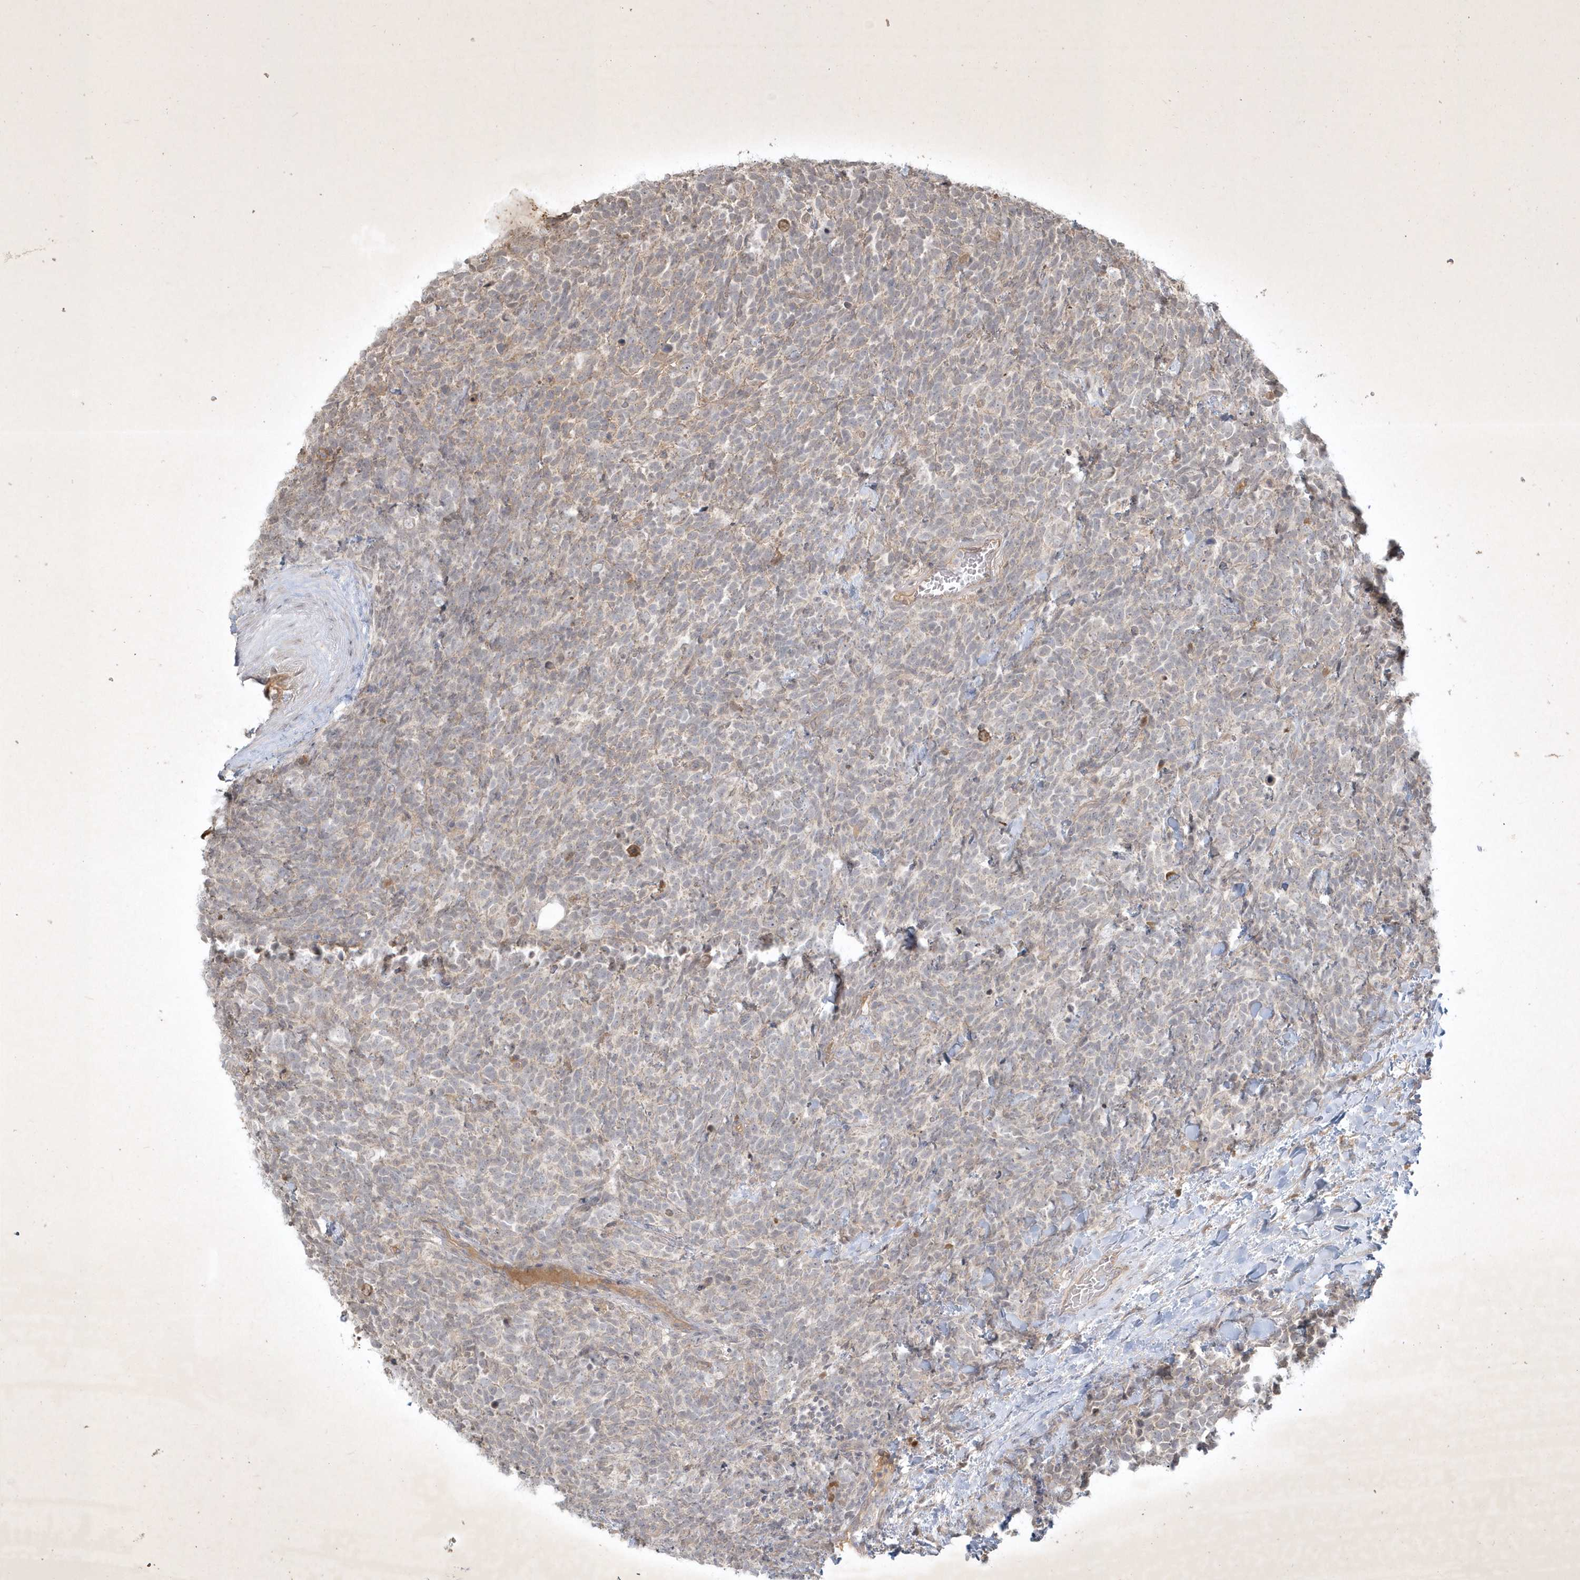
{"staining": {"intensity": "weak", "quantity": "25%-75%", "location": "cytoplasmic/membranous"}, "tissue": "urothelial cancer", "cell_type": "Tumor cells", "image_type": "cancer", "snomed": [{"axis": "morphology", "description": "Urothelial carcinoma, High grade"}, {"axis": "topography", "description": "Urinary bladder"}], "caption": "Urothelial cancer stained with a protein marker displays weak staining in tumor cells.", "gene": "BOD1", "patient": {"sex": "female", "age": 82}}